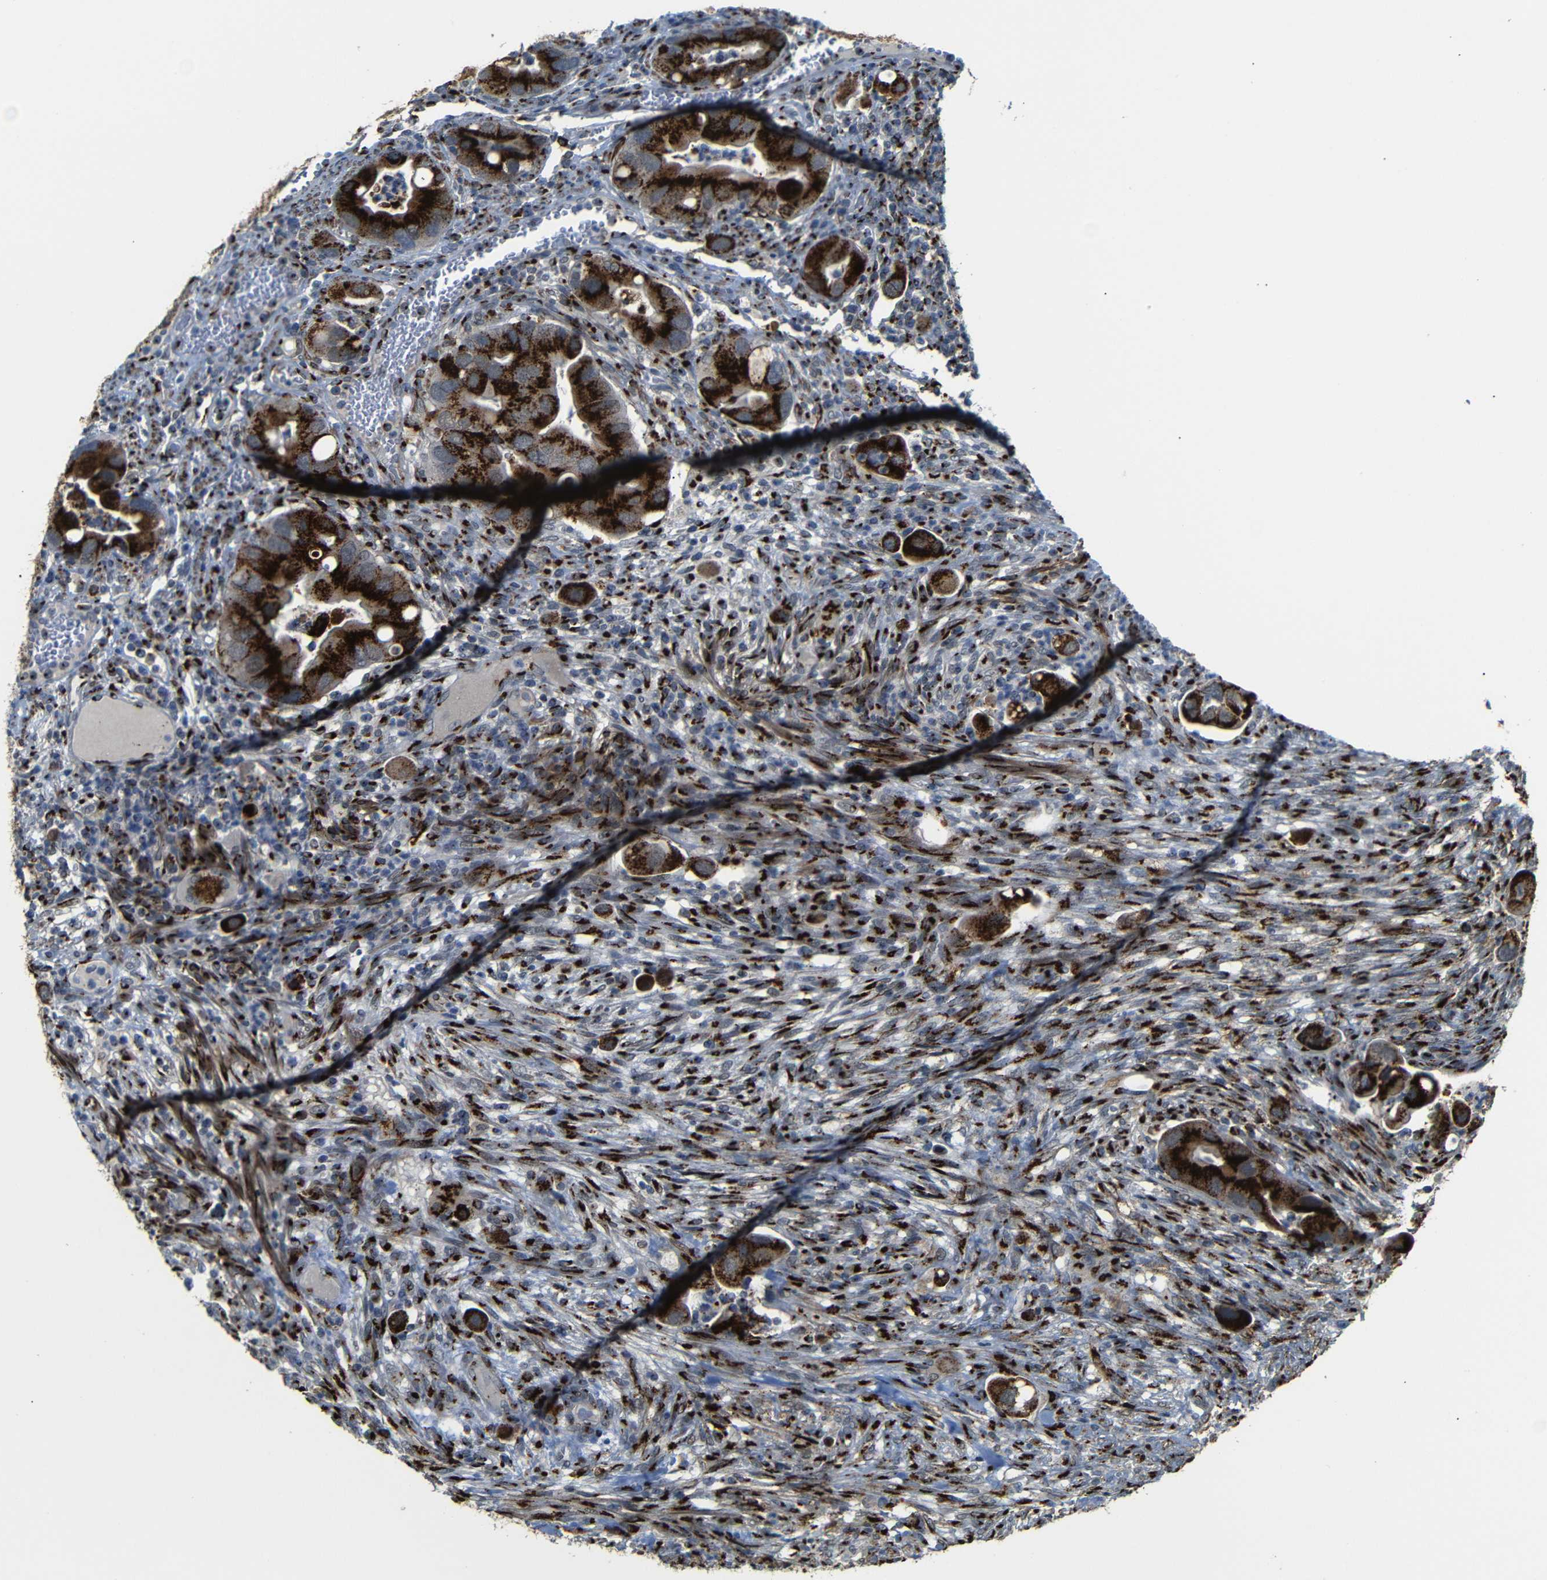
{"staining": {"intensity": "strong", "quantity": ">75%", "location": "cytoplasmic/membranous"}, "tissue": "colorectal cancer", "cell_type": "Tumor cells", "image_type": "cancer", "snomed": [{"axis": "morphology", "description": "Adenocarcinoma, NOS"}, {"axis": "topography", "description": "Rectum"}], "caption": "IHC staining of colorectal cancer, which exhibits high levels of strong cytoplasmic/membranous staining in about >75% of tumor cells indicating strong cytoplasmic/membranous protein positivity. The staining was performed using DAB (3,3'-diaminobenzidine) (brown) for protein detection and nuclei were counterstained in hematoxylin (blue).", "gene": "TGOLN2", "patient": {"sex": "female", "age": 57}}